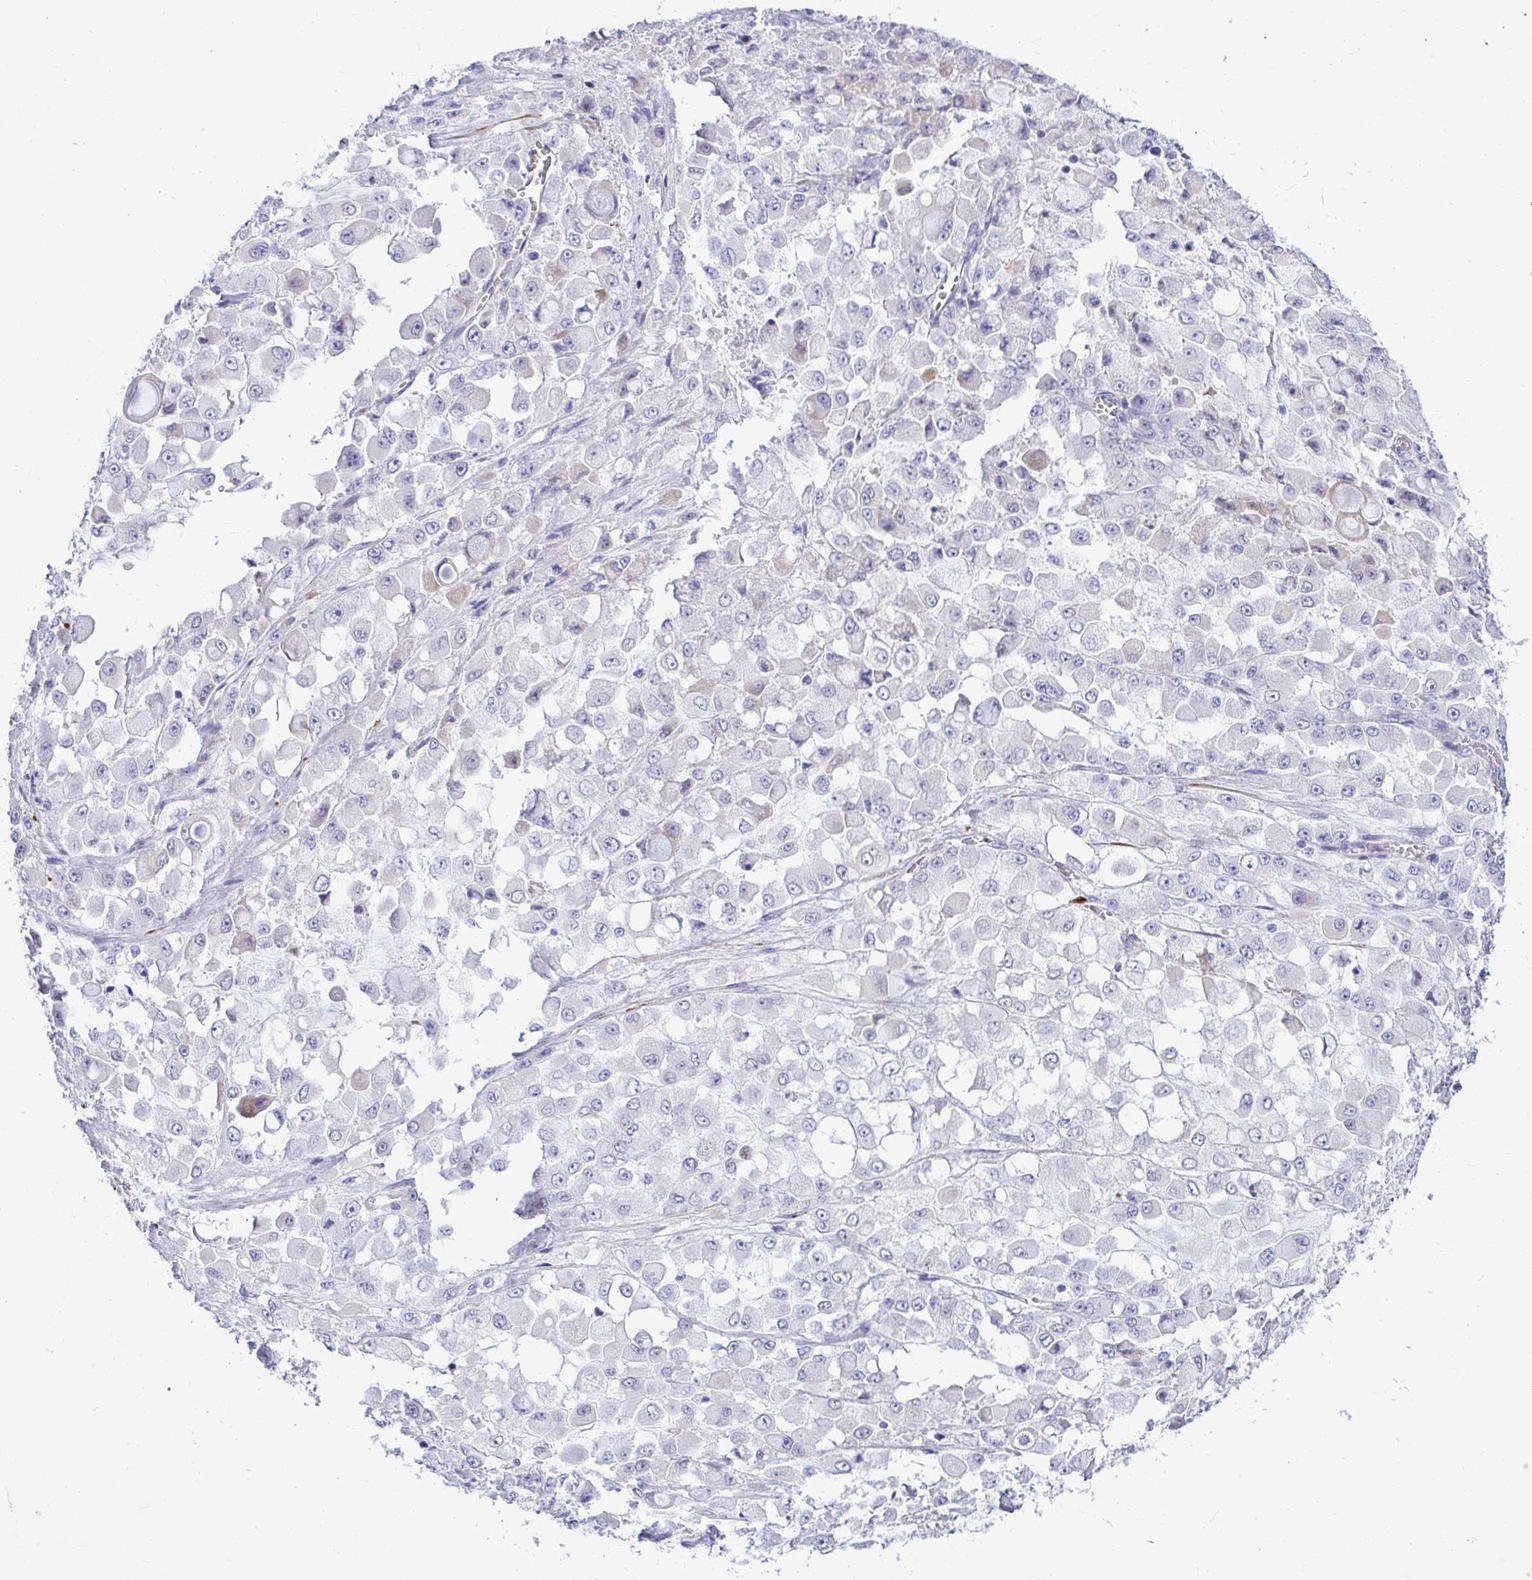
{"staining": {"intensity": "negative", "quantity": "none", "location": "none"}, "tissue": "stomach cancer", "cell_type": "Tumor cells", "image_type": "cancer", "snomed": [{"axis": "morphology", "description": "Adenocarcinoma, NOS"}, {"axis": "topography", "description": "Stomach"}], "caption": "High magnification brightfield microscopy of adenocarcinoma (stomach) stained with DAB (brown) and counterstained with hematoxylin (blue): tumor cells show no significant staining.", "gene": "ABCG2", "patient": {"sex": "female", "age": 76}}